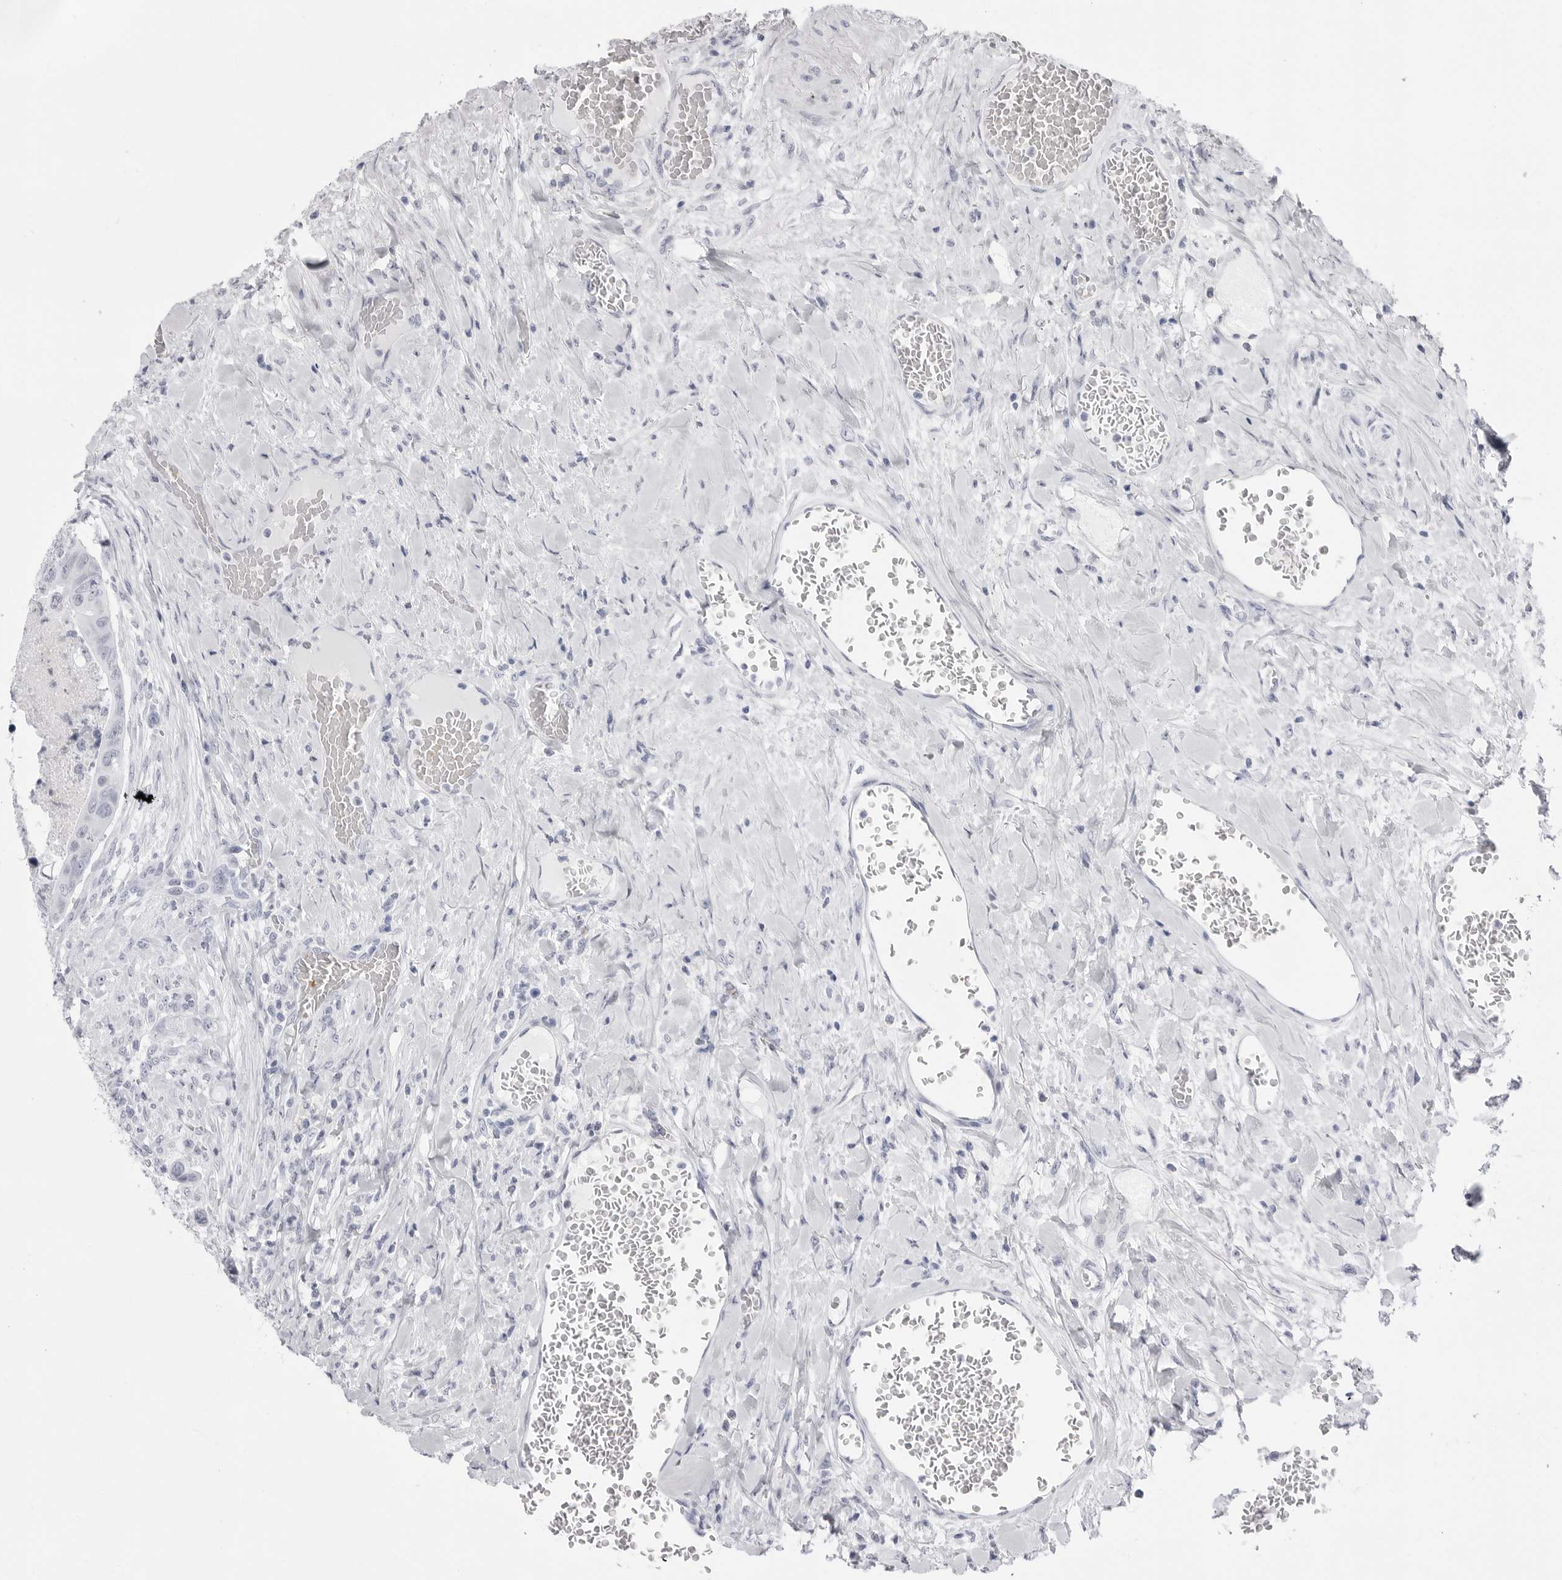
{"staining": {"intensity": "negative", "quantity": "none", "location": "none"}, "tissue": "colorectal cancer", "cell_type": "Tumor cells", "image_type": "cancer", "snomed": [{"axis": "morphology", "description": "Adenocarcinoma, NOS"}, {"axis": "topography", "description": "Rectum"}], "caption": "DAB (3,3'-diaminobenzidine) immunohistochemical staining of human colorectal adenocarcinoma demonstrates no significant expression in tumor cells. The staining was performed using DAB to visualize the protein expression in brown, while the nuclei were stained in blue with hematoxylin (Magnification: 20x).", "gene": "TSSK1B", "patient": {"sex": "male", "age": 63}}